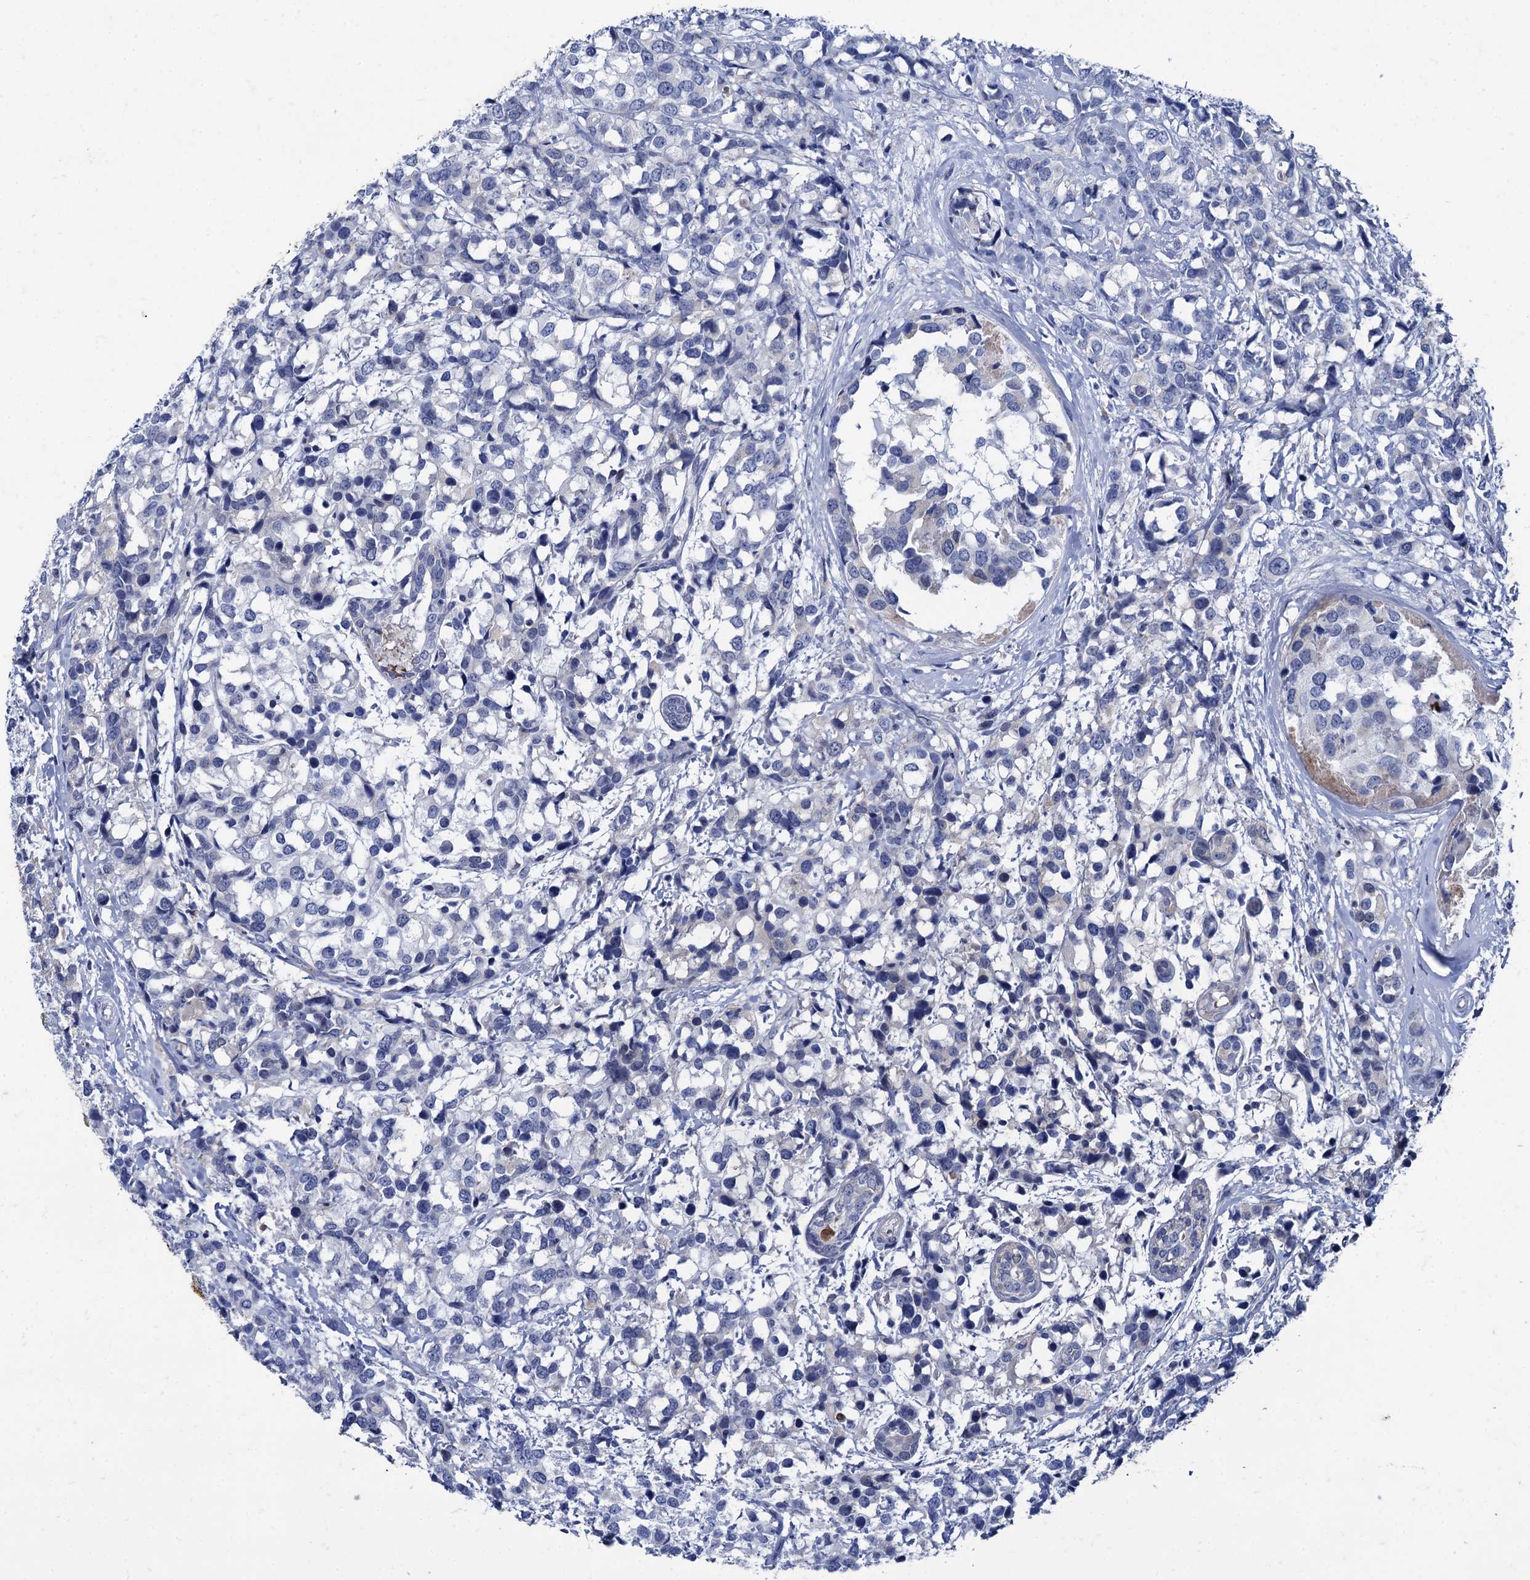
{"staining": {"intensity": "negative", "quantity": "none", "location": "none"}, "tissue": "breast cancer", "cell_type": "Tumor cells", "image_type": "cancer", "snomed": [{"axis": "morphology", "description": "Lobular carcinoma"}, {"axis": "topography", "description": "Breast"}], "caption": "Immunohistochemical staining of human breast cancer shows no significant positivity in tumor cells.", "gene": "TMEM72", "patient": {"sex": "female", "age": 59}}